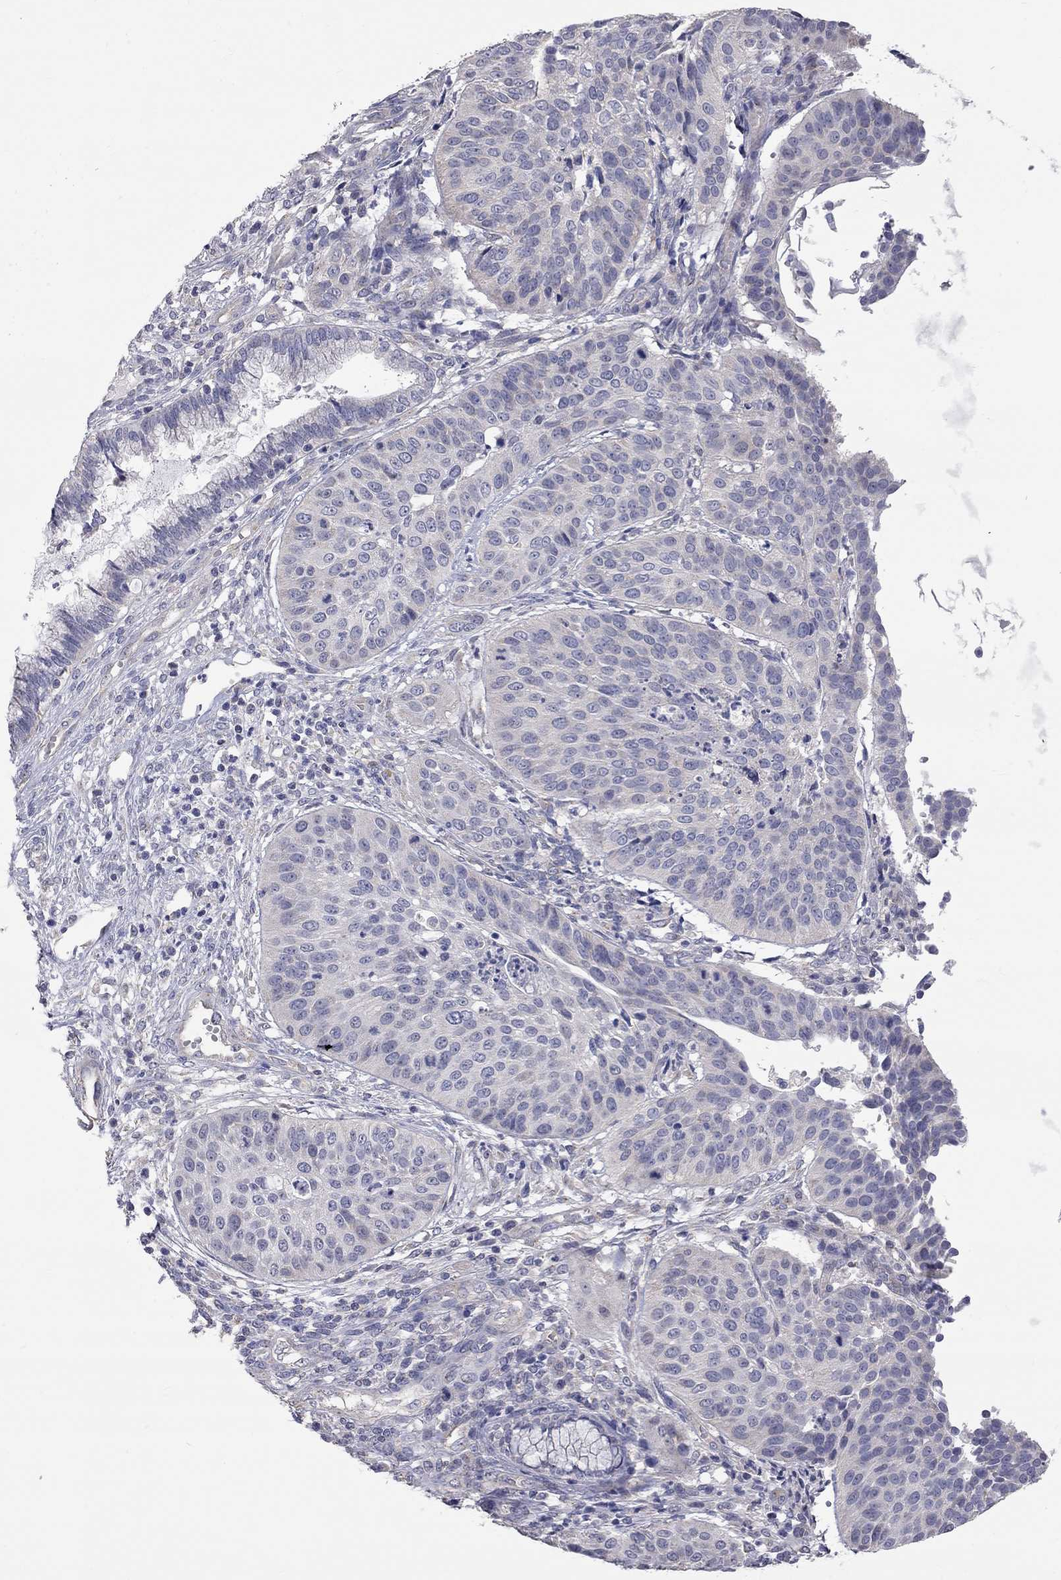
{"staining": {"intensity": "negative", "quantity": "none", "location": "none"}, "tissue": "cervical cancer", "cell_type": "Tumor cells", "image_type": "cancer", "snomed": [{"axis": "morphology", "description": "Normal tissue, NOS"}, {"axis": "morphology", "description": "Squamous cell carcinoma, NOS"}, {"axis": "topography", "description": "Cervix"}], "caption": "This is an immunohistochemistry image of cervical cancer. There is no staining in tumor cells.", "gene": "OPRK1", "patient": {"sex": "female", "age": 39}}